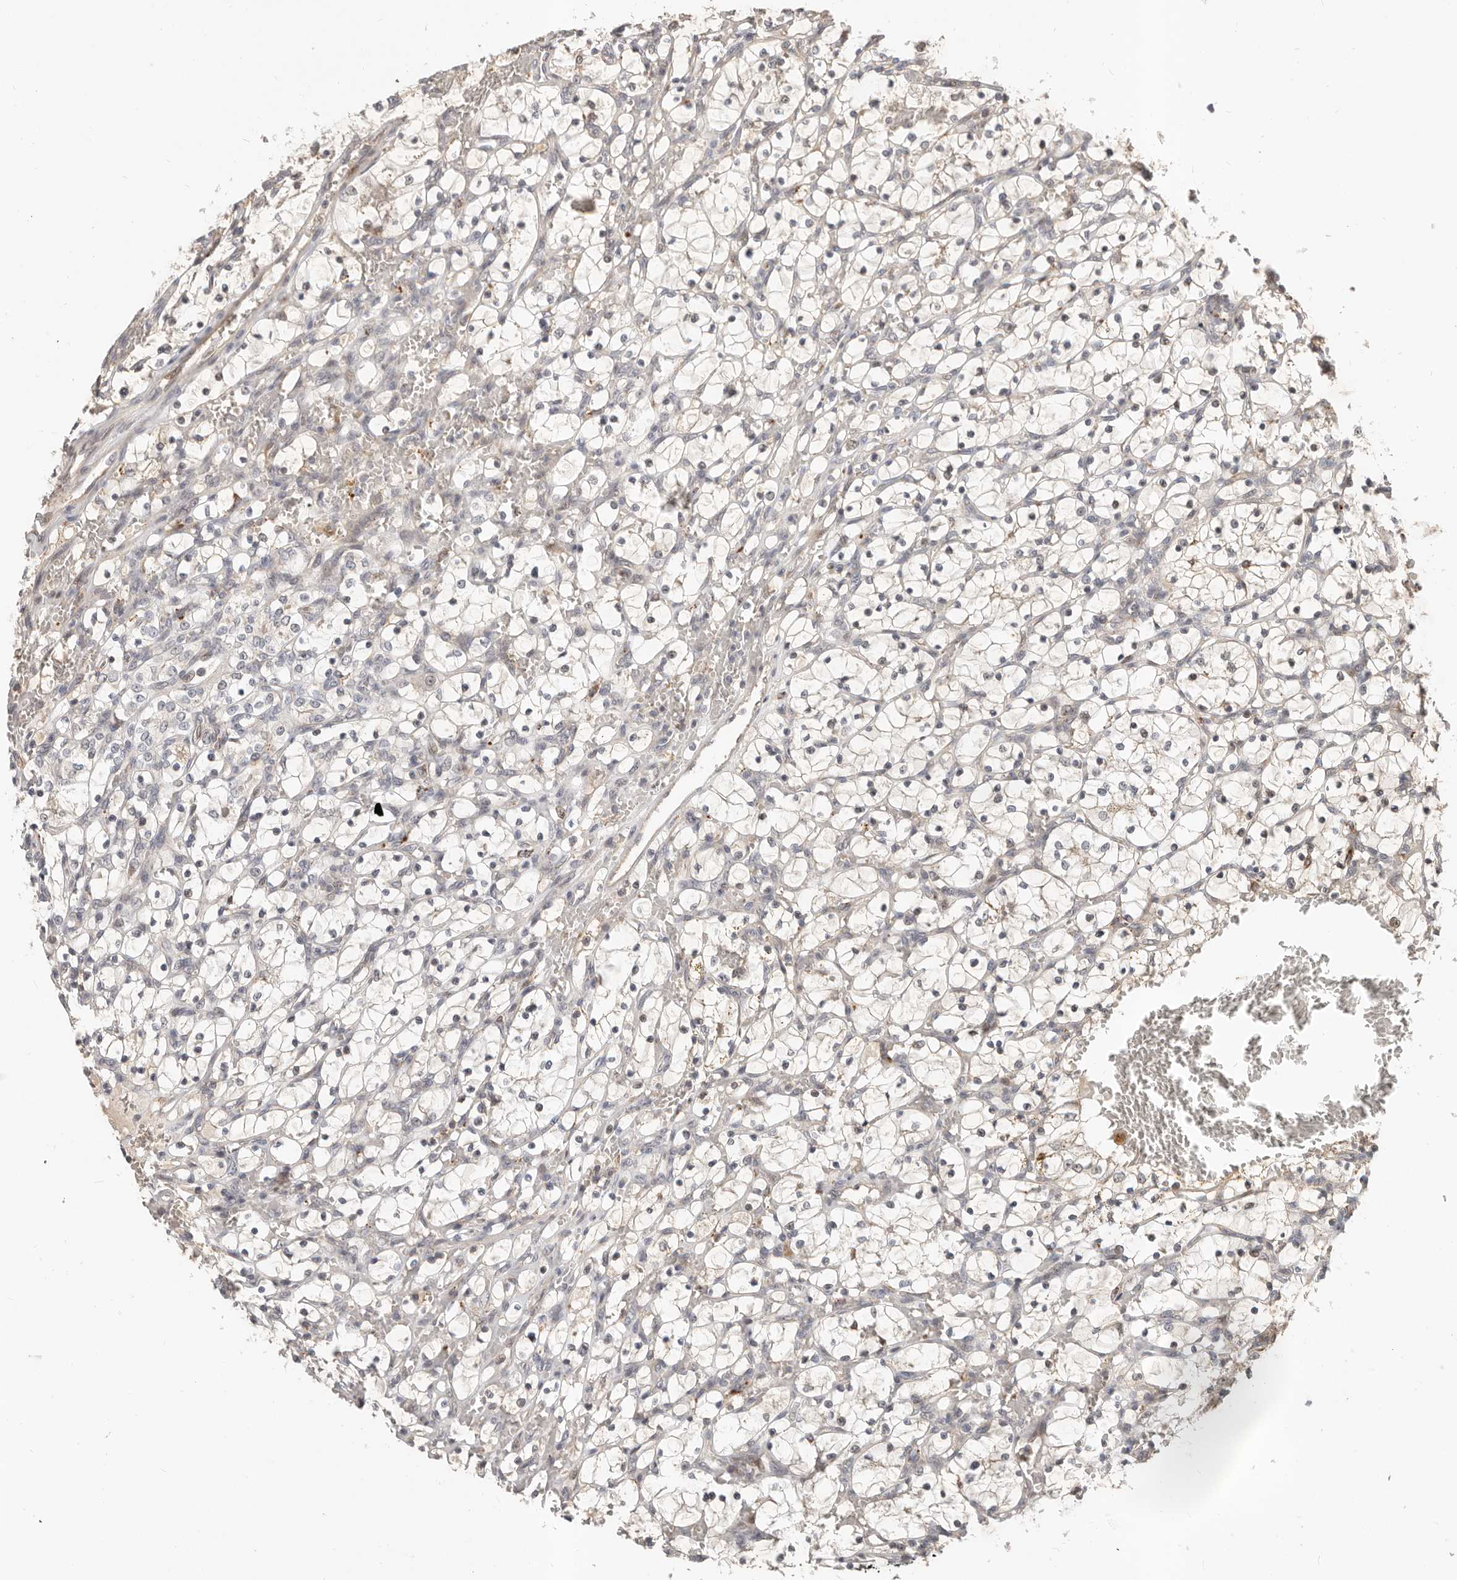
{"staining": {"intensity": "negative", "quantity": "none", "location": "none"}, "tissue": "renal cancer", "cell_type": "Tumor cells", "image_type": "cancer", "snomed": [{"axis": "morphology", "description": "Adenocarcinoma, NOS"}, {"axis": "topography", "description": "Kidney"}], "caption": "High power microscopy histopathology image of an IHC micrograph of renal cancer (adenocarcinoma), revealing no significant expression in tumor cells.", "gene": "ZRANB1", "patient": {"sex": "female", "age": 69}}